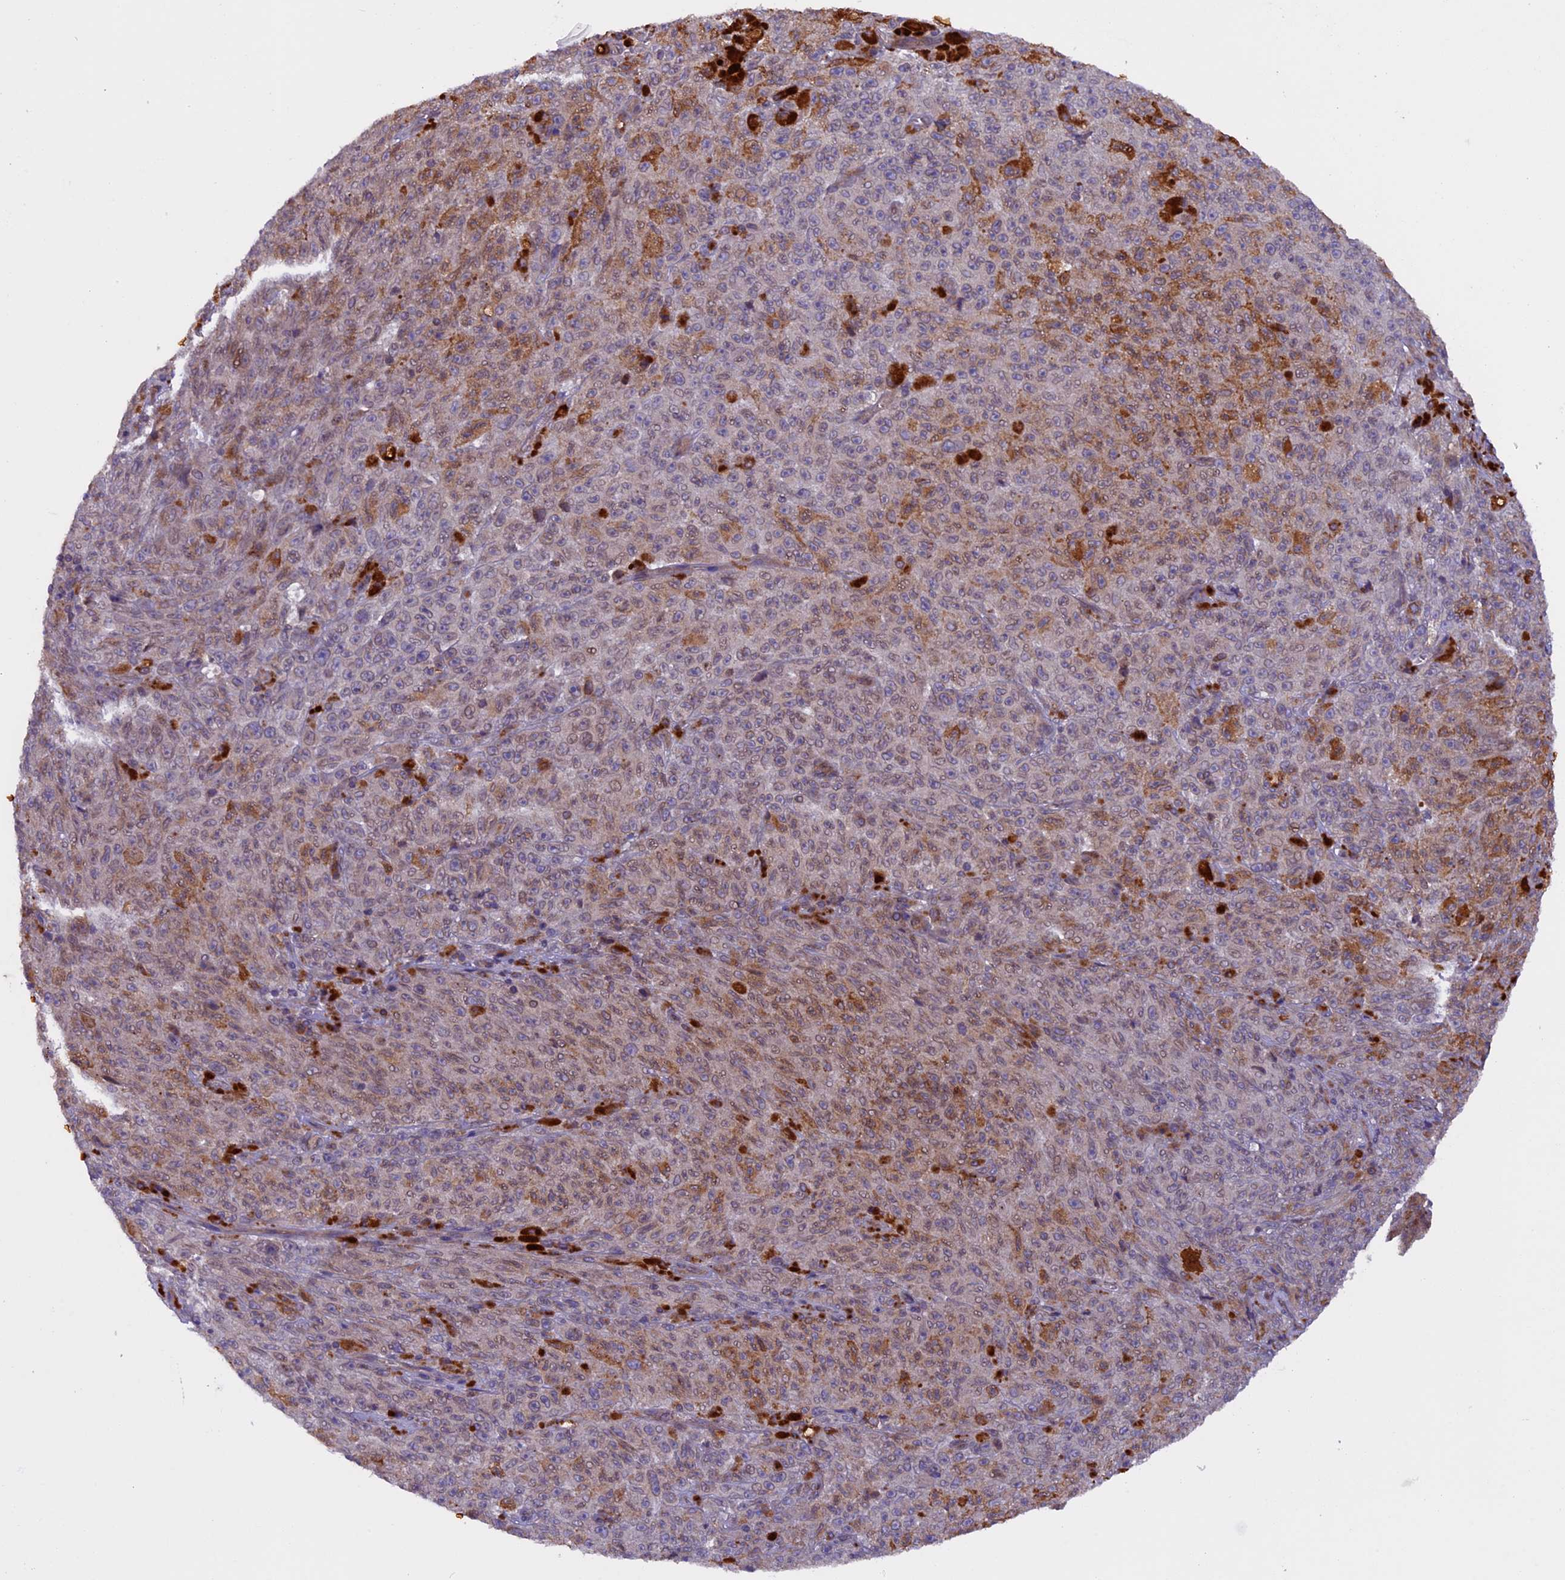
{"staining": {"intensity": "moderate", "quantity": "25%-75%", "location": "cytoplasmic/membranous"}, "tissue": "melanoma", "cell_type": "Tumor cells", "image_type": "cancer", "snomed": [{"axis": "morphology", "description": "Malignant melanoma, NOS"}, {"axis": "topography", "description": "Skin"}], "caption": "Immunohistochemical staining of human malignant melanoma reveals medium levels of moderate cytoplasmic/membranous staining in about 25%-75% of tumor cells.", "gene": "CCDC125", "patient": {"sex": "female", "age": 82}}